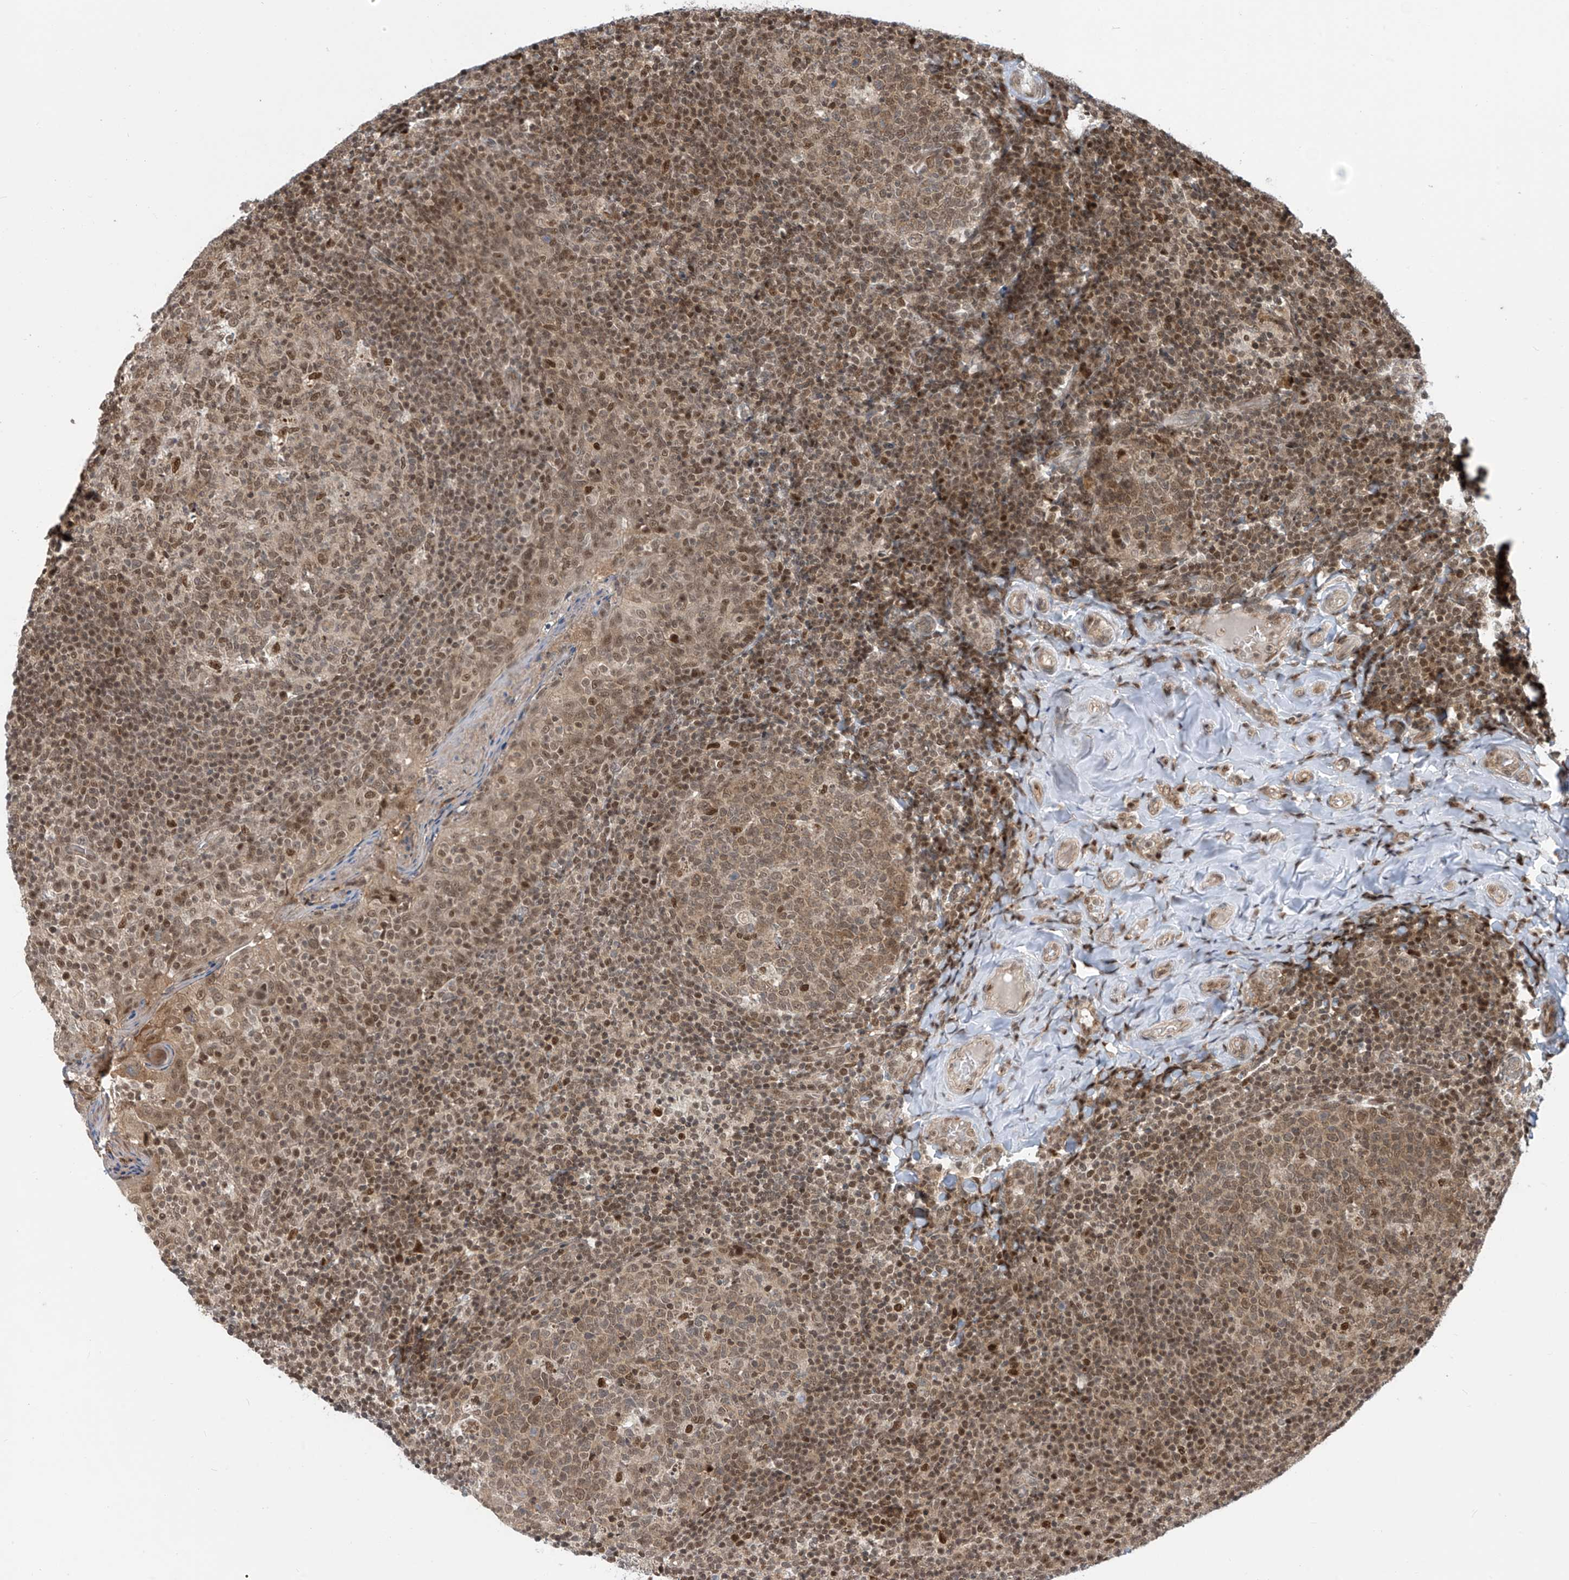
{"staining": {"intensity": "moderate", "quantity": ">75%", "location": "cytoplasmic/membranous,nuclear"}, "tissue": "tonsil", "cell_type": "Germinal center cells", "image_type": "normal", "snomed": [{"axis": "morphology", "description": "Normal tissue, NOS"}, {"axis": "topography", "description": "Tonsil"}], "caption": "Immunohistochemistry histopathology image of benign tonsil: tonsil stained using immunohistochemistry demonstrates medium levels of moderate protein expression localized specifically in the cytoplasmic/membranous,nuclear of germinal center cells, appearing as a cytoplasmic/membranous,nuclear brown color.", "gene": "LAGE3", "patient": {"sex": "female", "age": 19}}